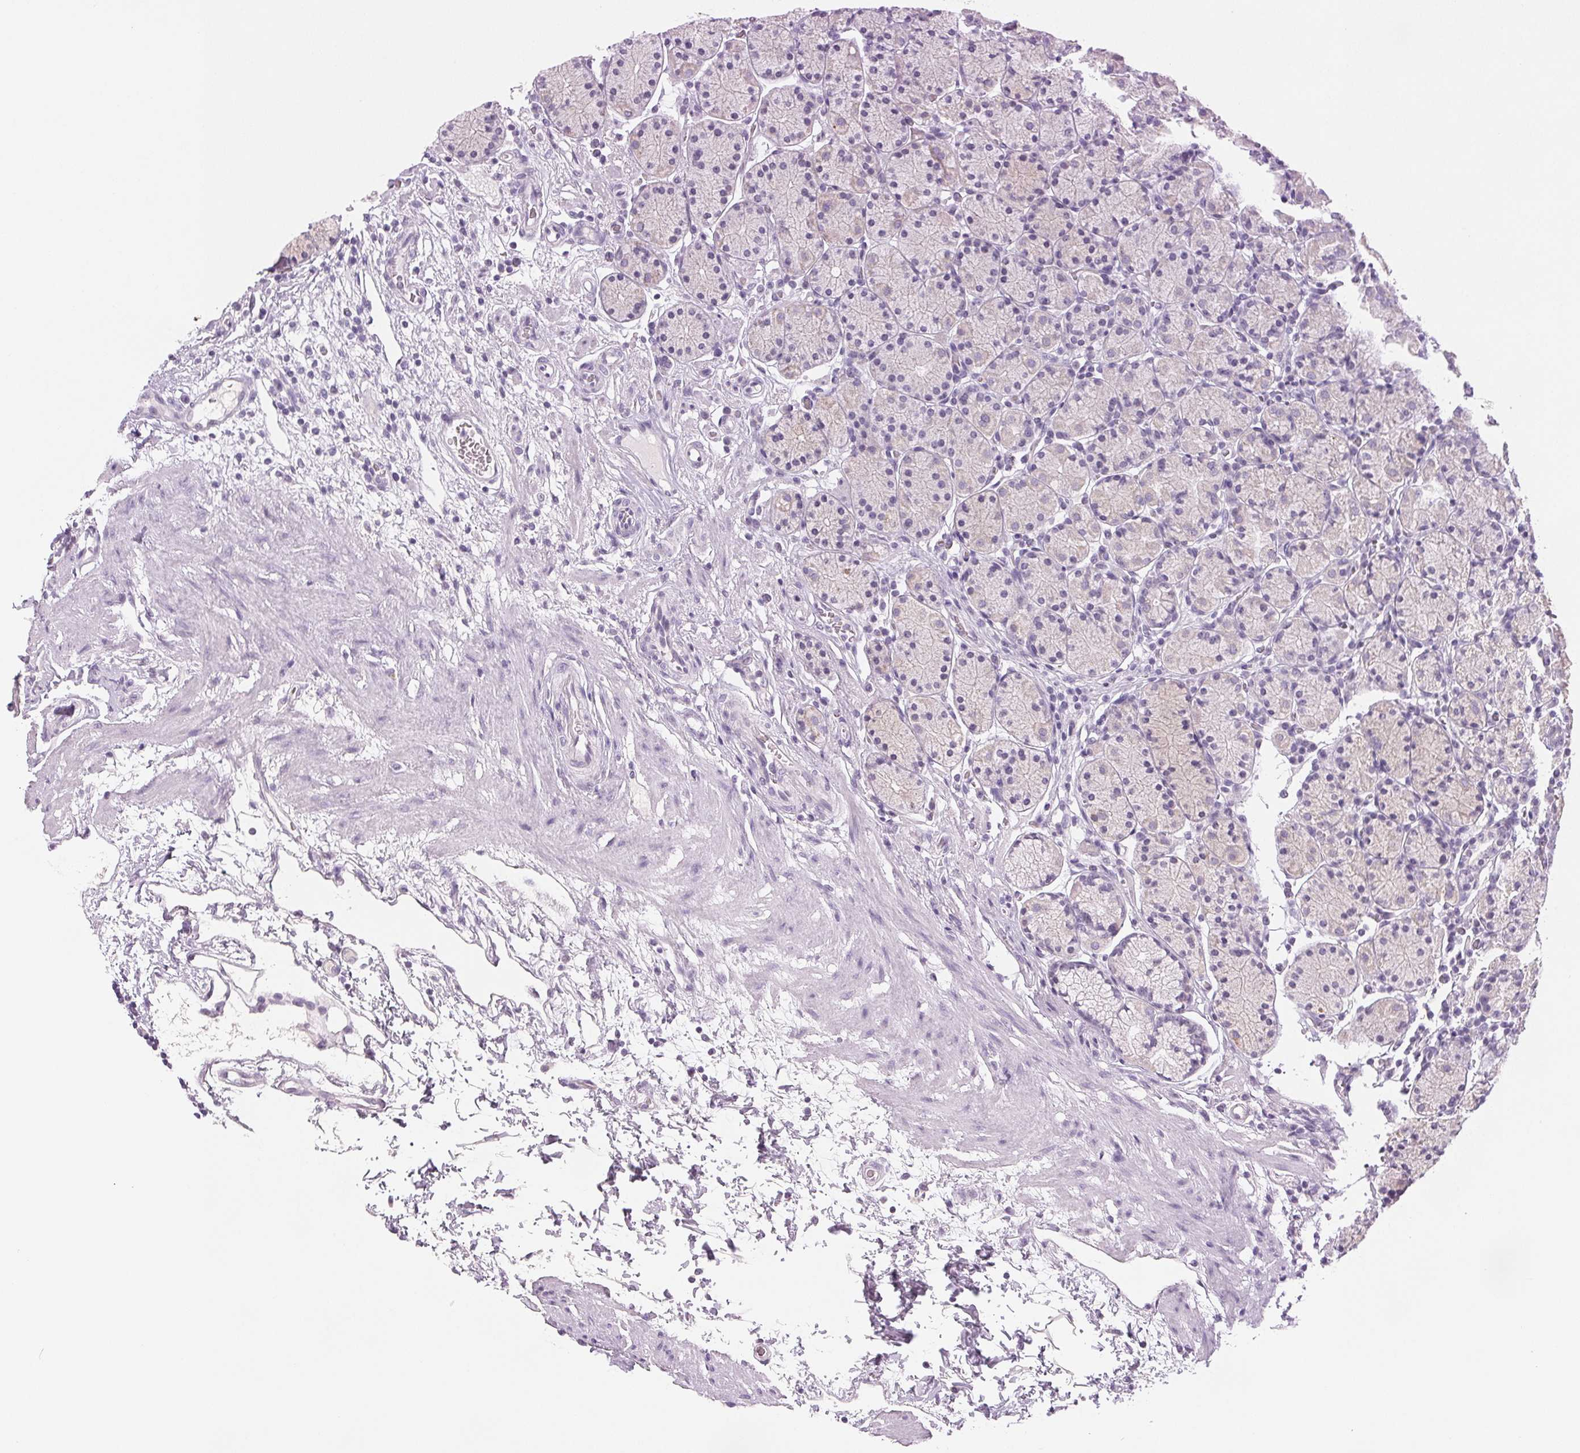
{"staining": {"intensity": "weak", "quantity": "25%-75%", "location": "cytoplasmic/membranous"}, "tissue": "stomach", "cell_type": "Glandular cells", "image_type": "normal", "snomed": [{"axis": "morphology", "description": "Normal tissue, NOS"}, {"axis": "topography", "description": "Stomach, upper"}, {"axis": "topography", "description": "Stomach"}], "caption": "A histopathology image of stomach stained for a protein reveals weak cytoplasmic/membranous brown staining in glandular cells.", "gene": "EHHADH", "patient": {"sex": "male", "age": 62}}